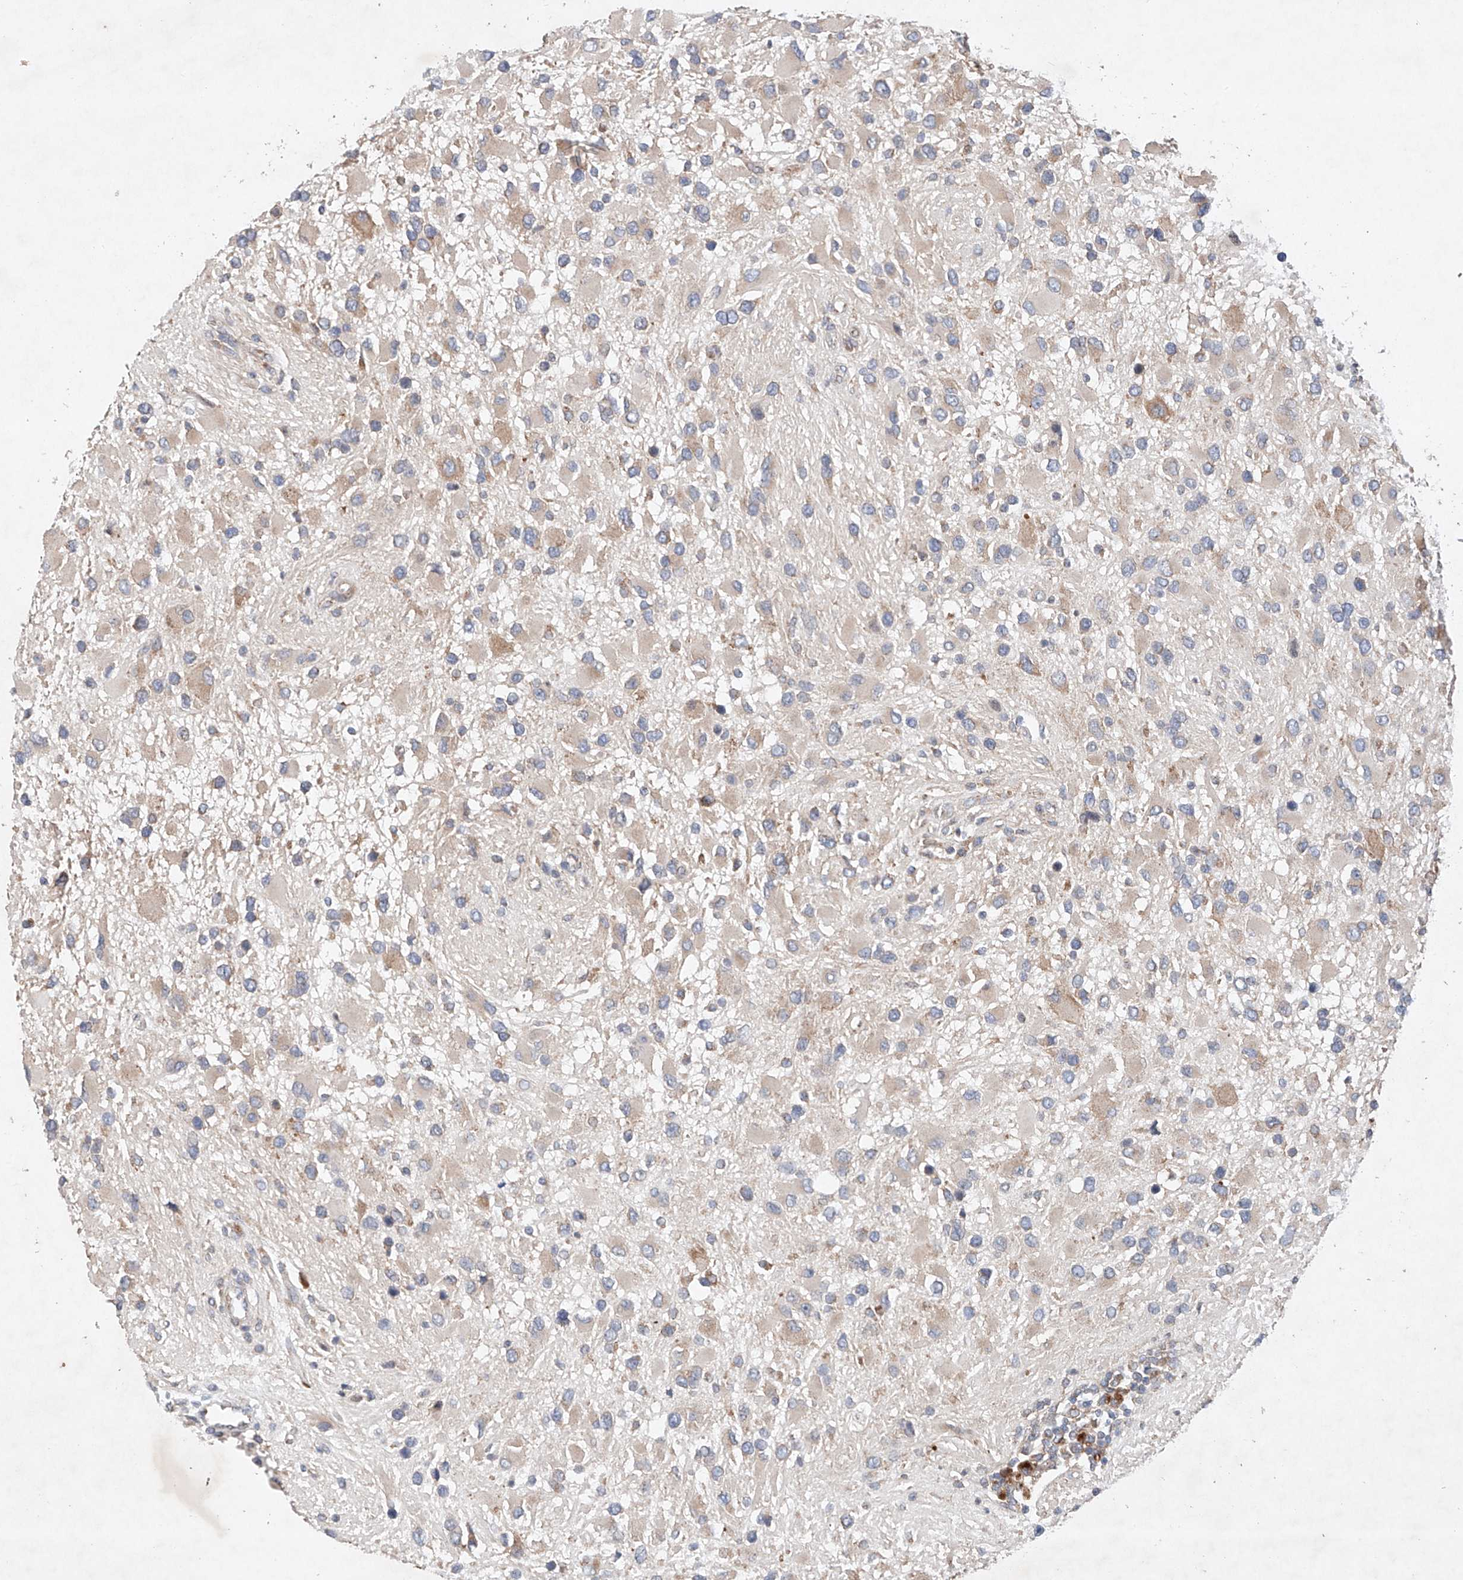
{"staining": {"intensity": "weak", "quantity": "<25%", "location": "cytoplasmic/membranous"}, "tissue": "glioma", "cell_type": "Tumor cells", "image_type": "cancer", "snomed": [{"axis": "morphology", "description": "Glioma, malignant, High grade"}, {"axis": "topography", "description": "Brain"}], "caption": "Tumor cells show no significant staining in high-grade glioma (malignant).", "gene": "FASTK", "patient": {"sex": "male", "age": 53}}